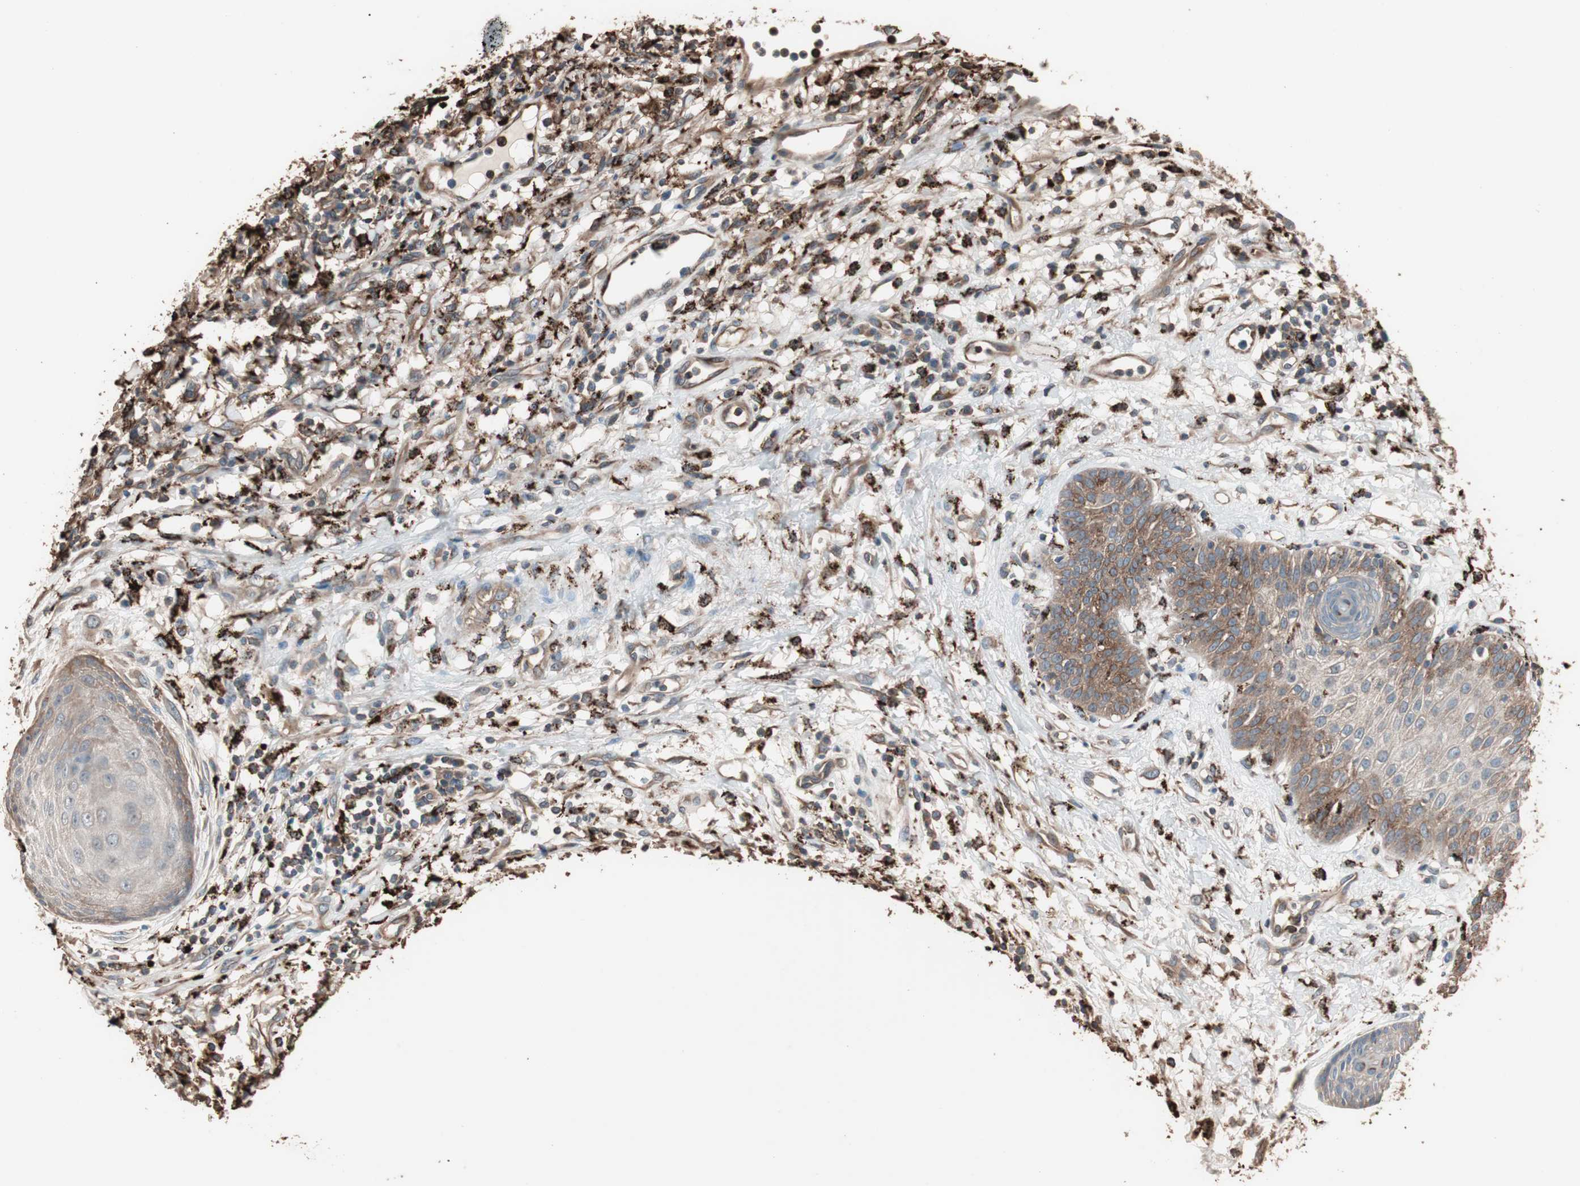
{"staining": {"intensity": "moderate", "quantity": ">75%", "location": "cytoplasmic/membranous"}, "tissue": "skin cancer", "cell_type": "Tumor cells", "image_type": "cancer", "snomed": [{"axis": "morphology", "description": "Squamous cell carcinoma, NOS"}, {"axis": "topography", "description": "Skin"}], "caption": "Squamous cell carcinoma (skin) stained with a protein marker shows moderate staining in tumor cells.", "gene": "CCT3", "patient": {"sex": "female", "age": 78}}